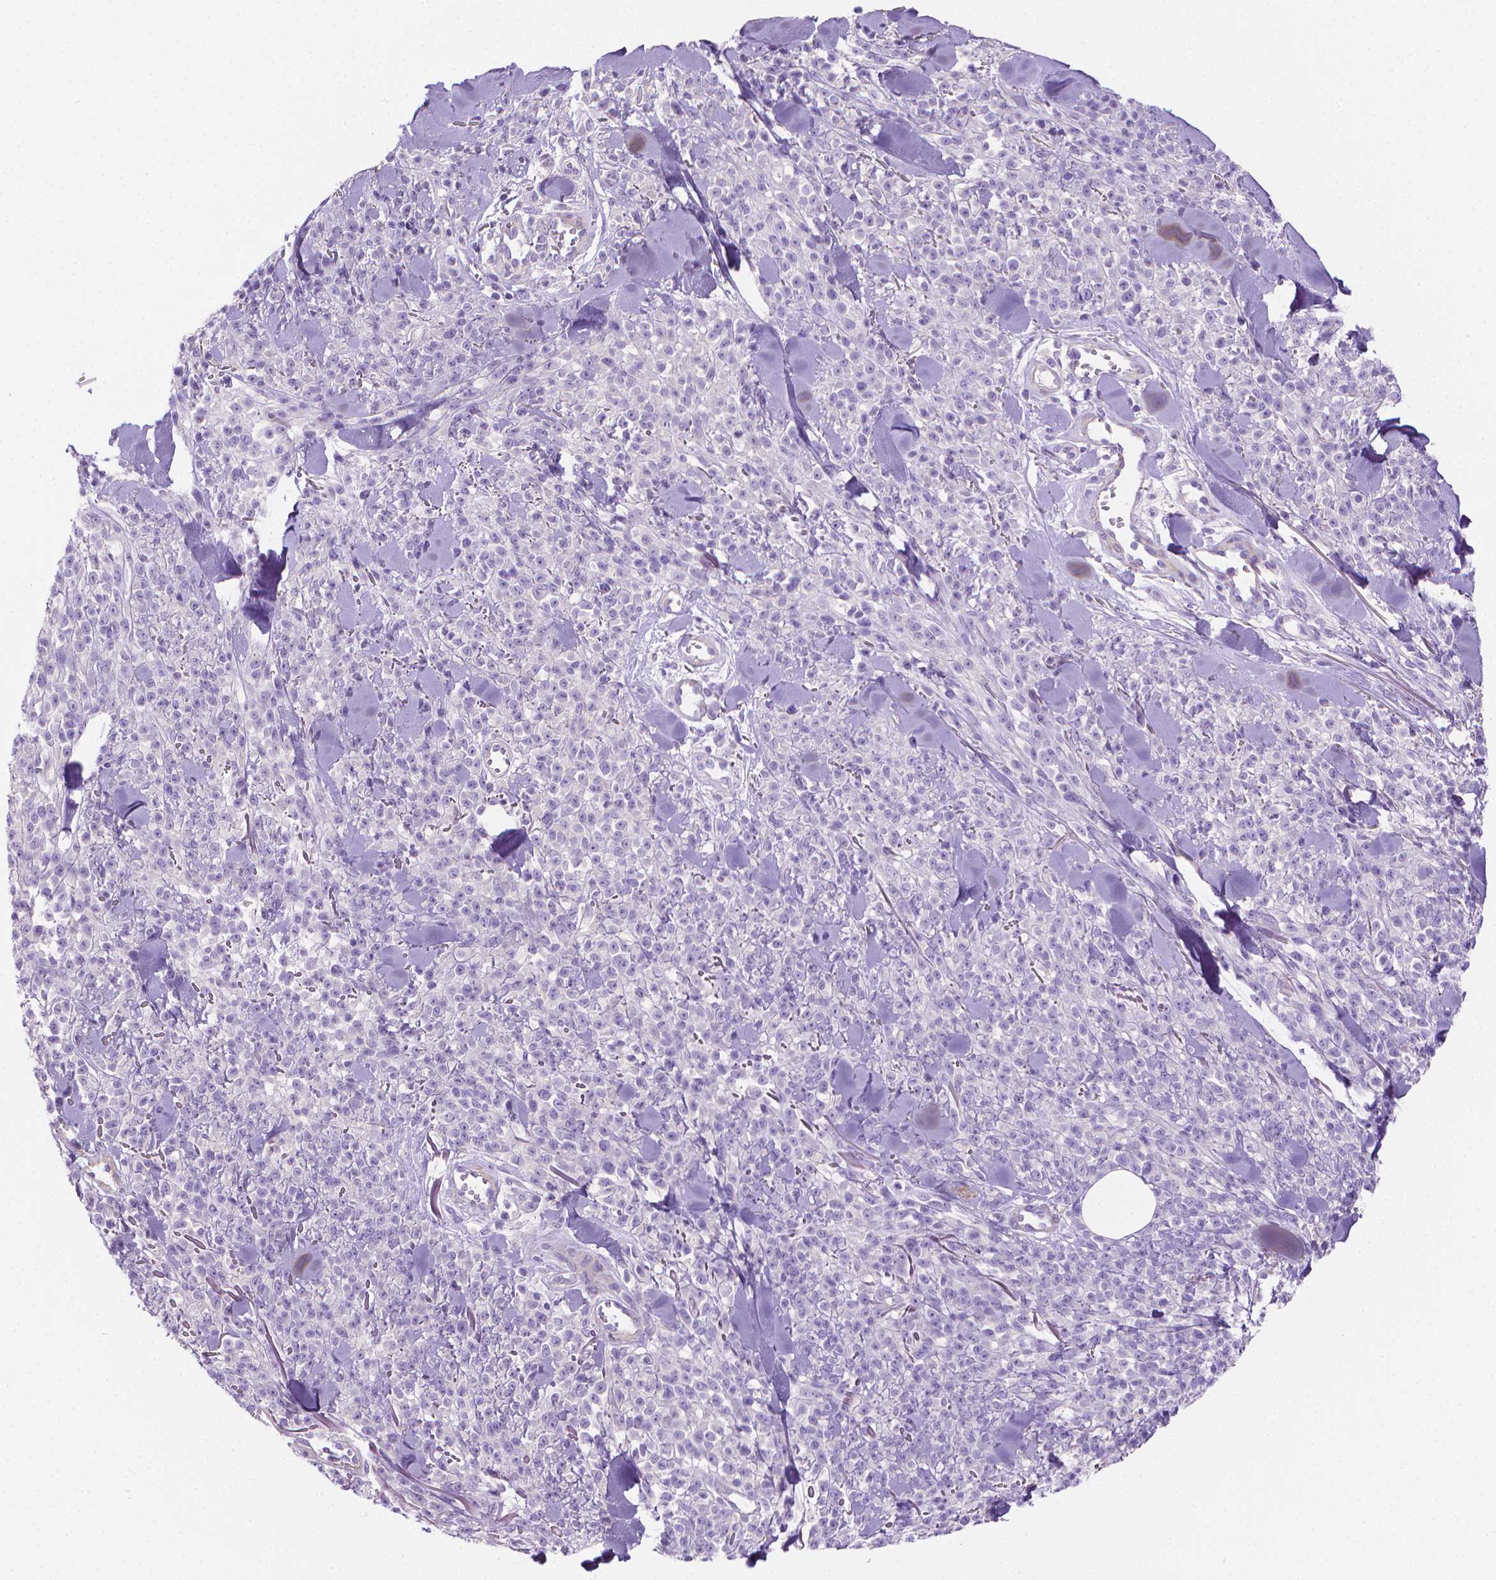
{"staining": {"intensity": "negative", "quantity": "none", "location": "none"}, "tissue": "melanoma", "cell_type": "Tumor cells", "image_type": "cancer", "snomed": [{"axis": "morphology", "description": "Malignant melanoma, NOS"}, {"axis": "topography", "description": "Skin"}, {"axis": "topography", "description": "Skin of trunk"}], "caption": "Tumor cells are negative for protein expression in human melanoma. (Stains: DAB immunohistochemistry (IHC) with hematoxylin counter stain, Microscopy: brightfield microscopy at high magnification).", "gene": "FASN", "patient": {"sex": "male", "age": 74}}